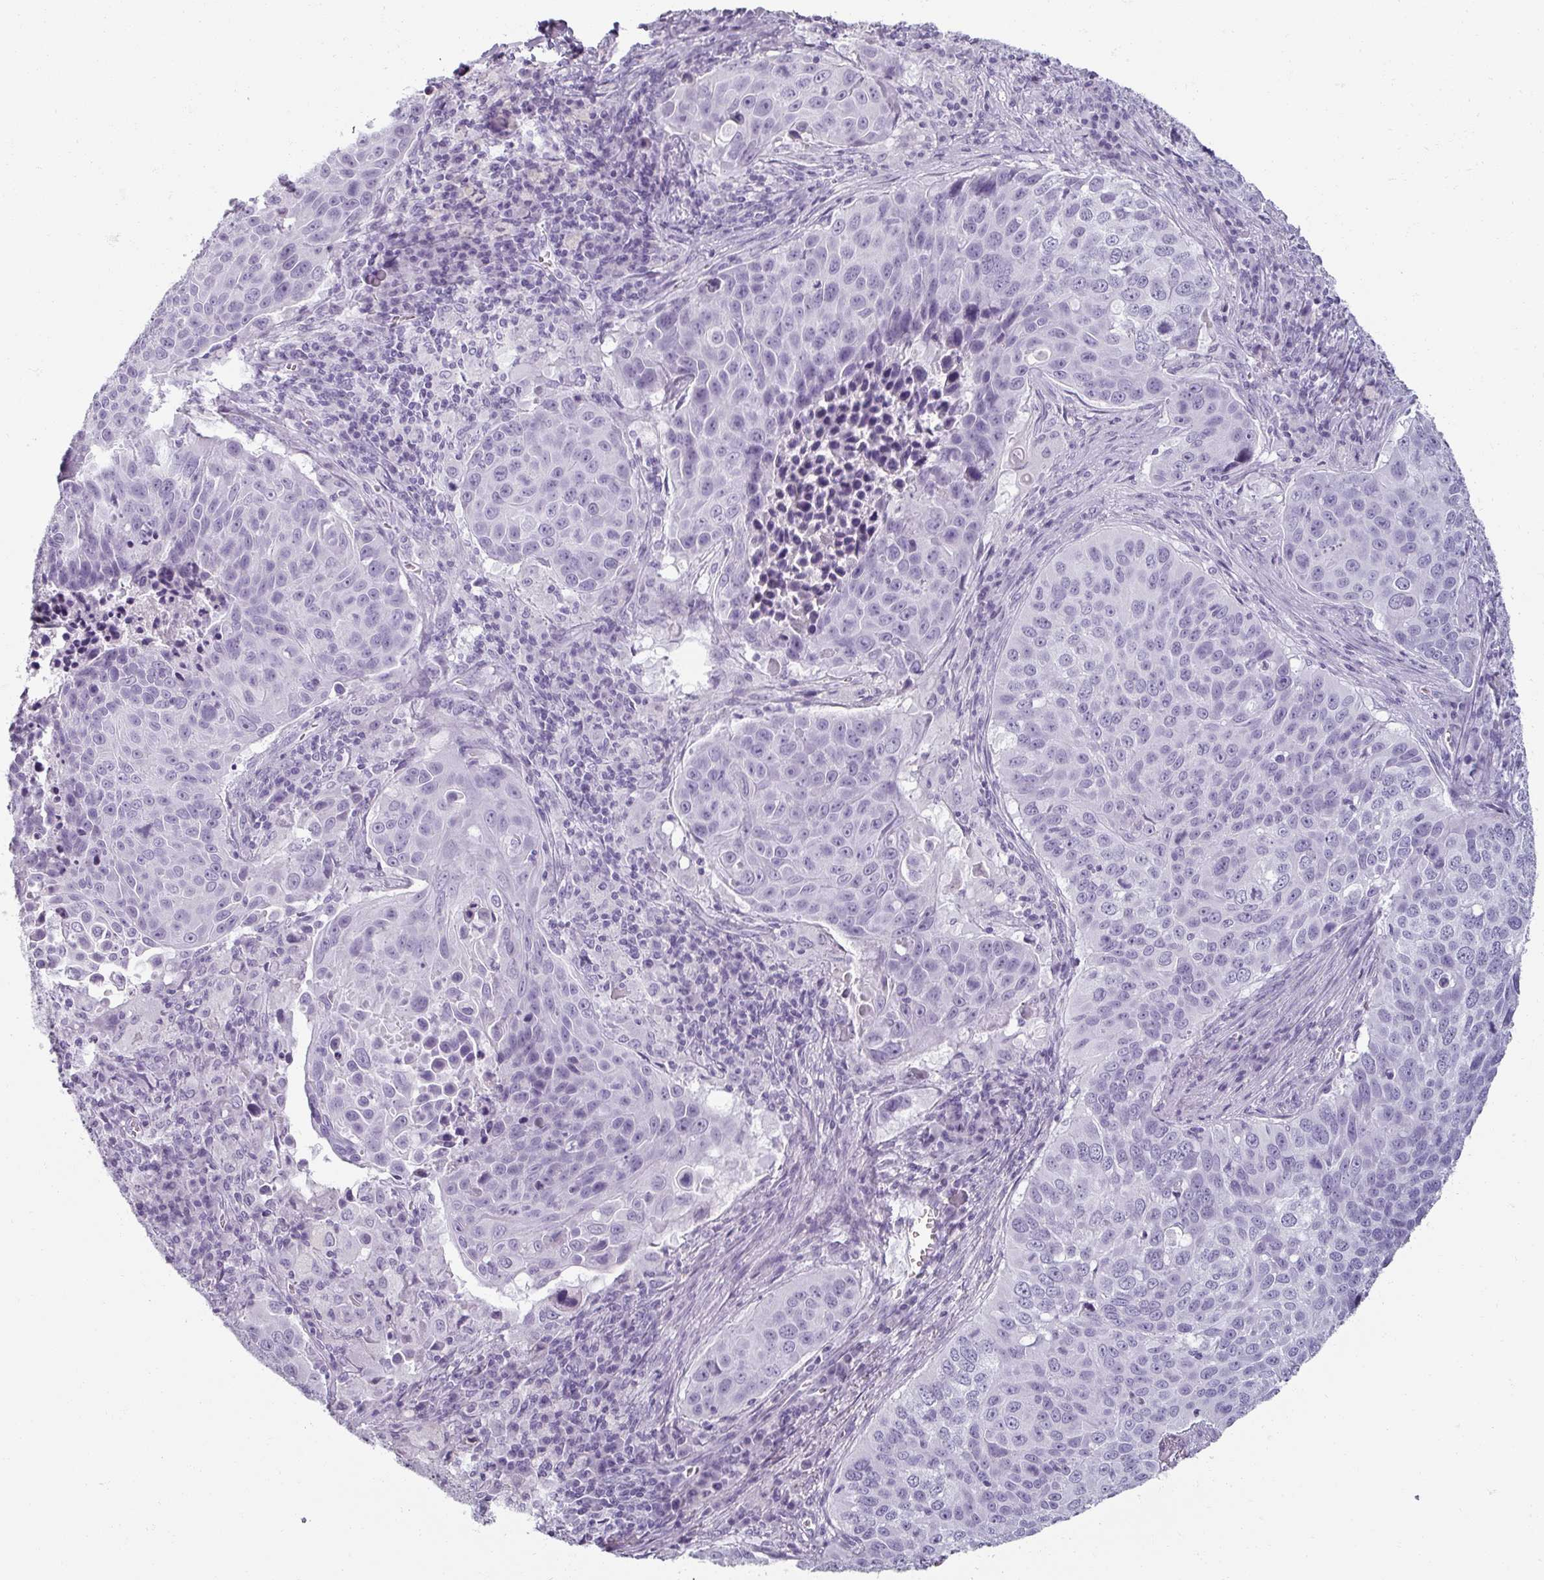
{"staining": {"intensity": "negative", "quantity": "none", "location": "none"}, "tissue": "lung cancer", "cell_type": "Tumor cells", "image_type": "cancer", "snomed": [{"axis": "morphology", "description": "Squamous cell carcinoma, NOS"}, {"axis": "topography", "description": "Lung"}], "caption": "High magnification brightfield microscopy of lung cancer (squamous cell carcinoma) stained with DAB (brown) and counterstained with hematoxylin (blue): tumor cells show no significant expression.", "gene": "REG3G", "patient": {"sex": "male", "age": 78}}